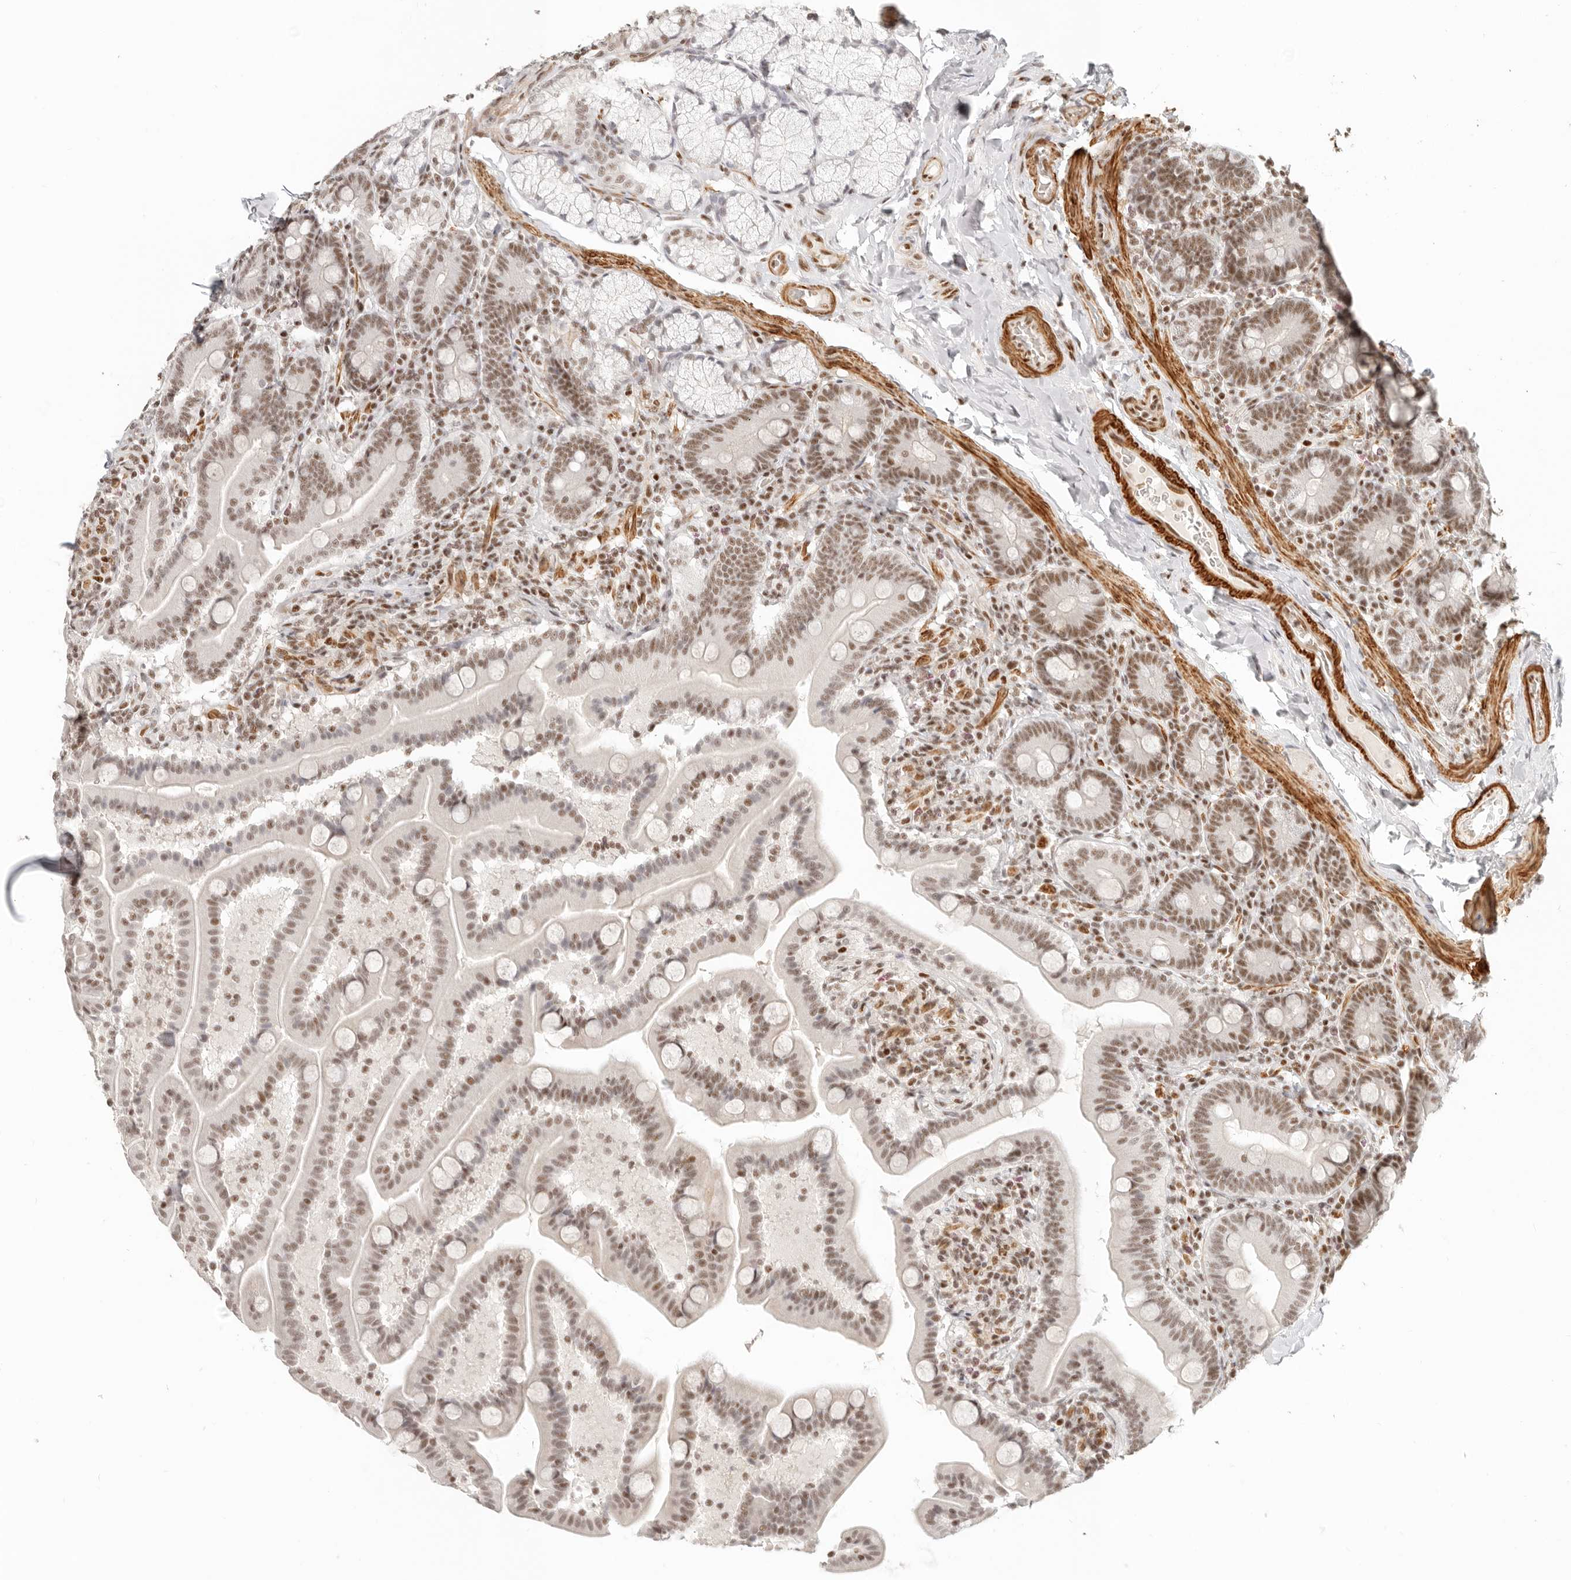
{"staining": {"intensity": "moderate", "quantity": ">75%", "location": "nuclear"}, "tissue": "duodenum", "cell_type": "Glandular cells", "image_type": "normal", "snomed": [{"axis": "morphology", "description": "Normal tissue, NOS"}, {"axis": "topography", "description": "Duodenum"}], "caption": "Human duodenum stained with a brown dye exhibits moderate nuclear positive staining in about >75% of glandular cells.", "gene": "GABPA", "patient": {"sex": "male", "age": 54}}